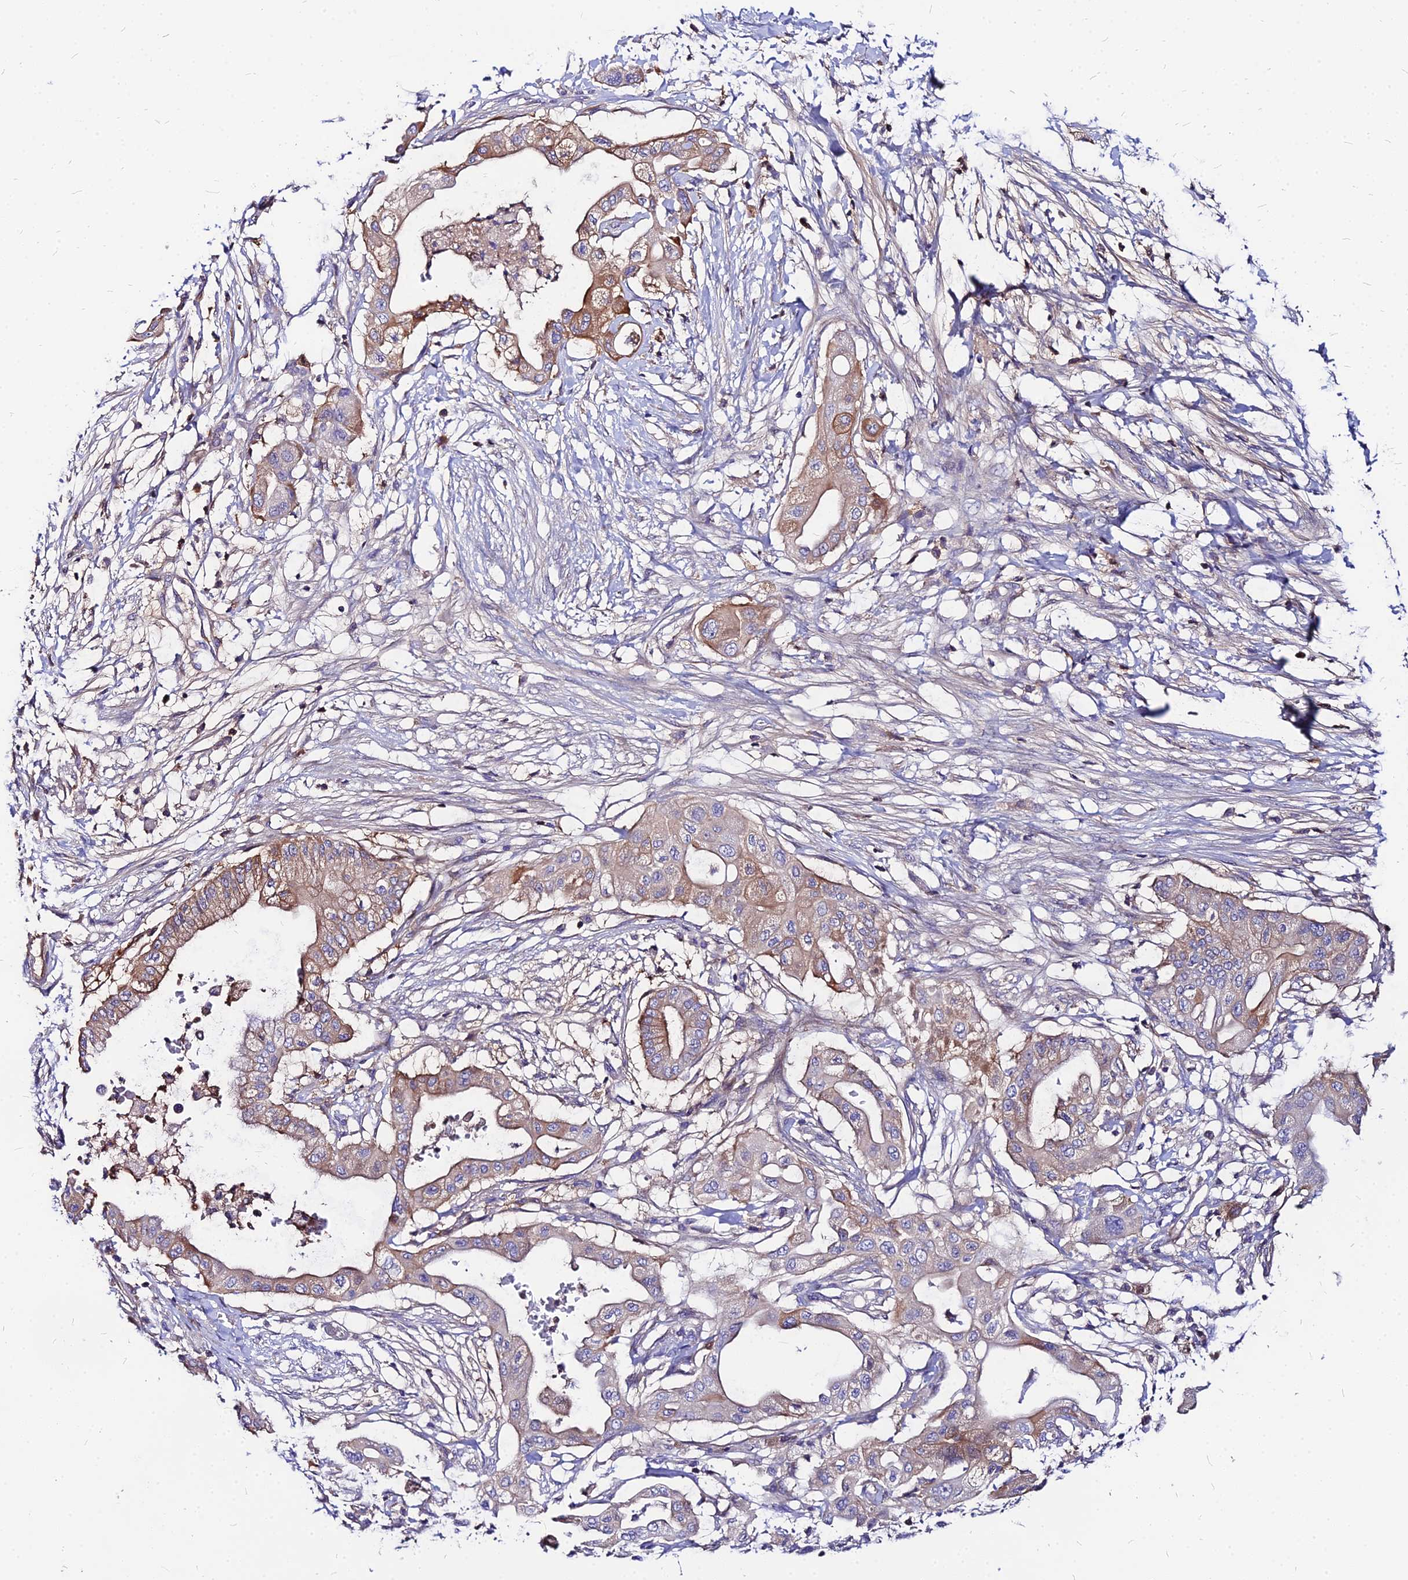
{"staining": {"intensity": "moderate", "quantity": ">75%", "location": "cytoplasmic/membranous"}, "tissue": "pancreatic cancer", "cell_type": "Tumor cells", "image_type": "cancer", "snomed": [{"axis": "morphology", "description": "Adenocarcinoma, NOS"}, {"axis": "topography", "description": "Pancreas"}], "caption": "This is an image of immunohistochemistry staining of pancreatic cancer (adenocarcinoma), which shows moderate positivity in the cytoplasmic/membranous of tumor cells.", "gene": "ACSM6", "patient": {"sex": "male", "age": 68}}